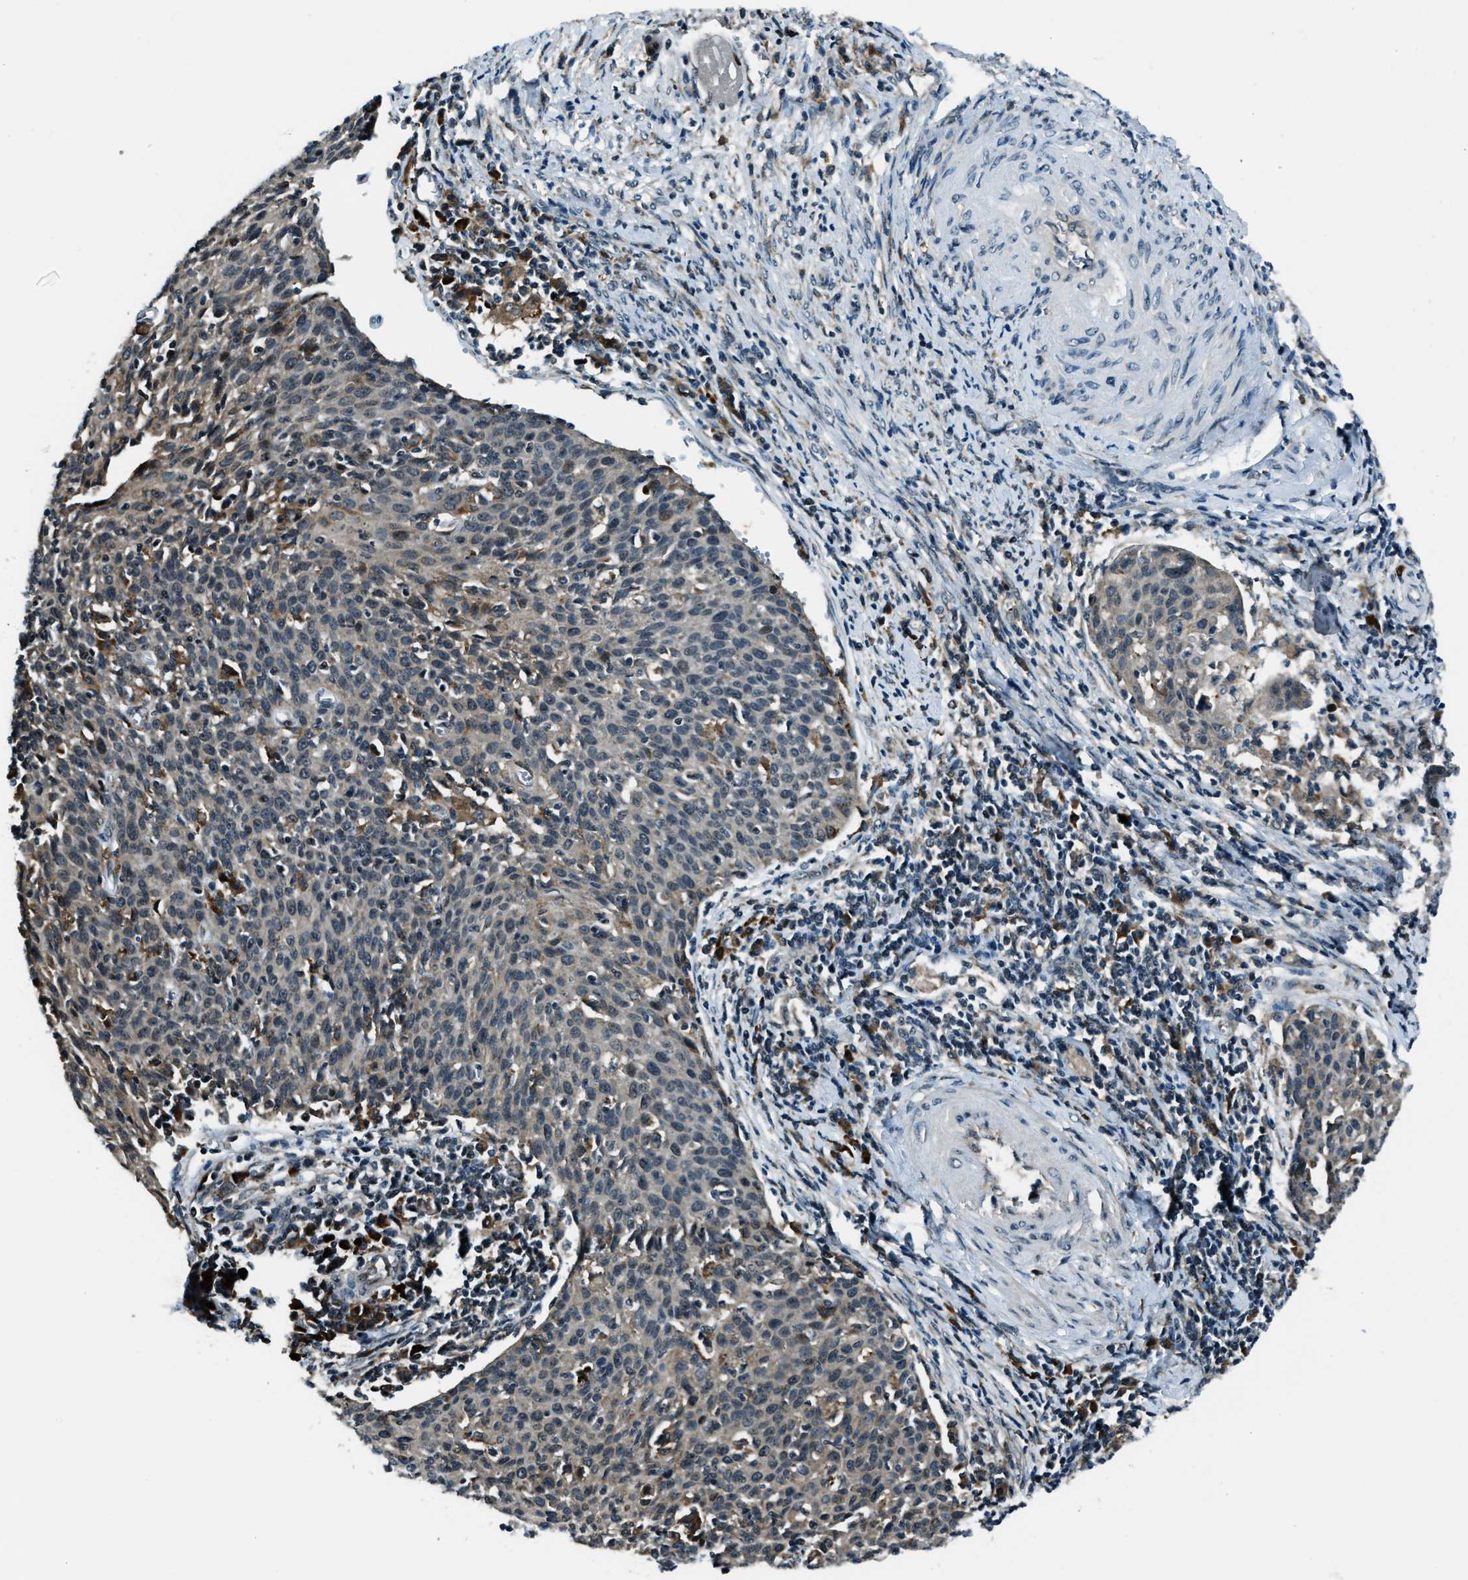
{"staining": {"intensity": "weak", "quantity": "<25%", "location": "cytoplasmic/membranous"}, "tissue": "cervical cancer", "cell_type": "Tumor cells", "image_type": "cancer", "snomed": [{"axis": "morphology", "description": "Squamous cell carcinoma, NOS"}, {"axis": "topography", "description": "Cervix"}], "caption": "Tumor cells are negative for brown protein staining in cervical squamous cell carcinoma.", "gene": "ACTL9", "patient": {"sex": "female", "age": 38}}